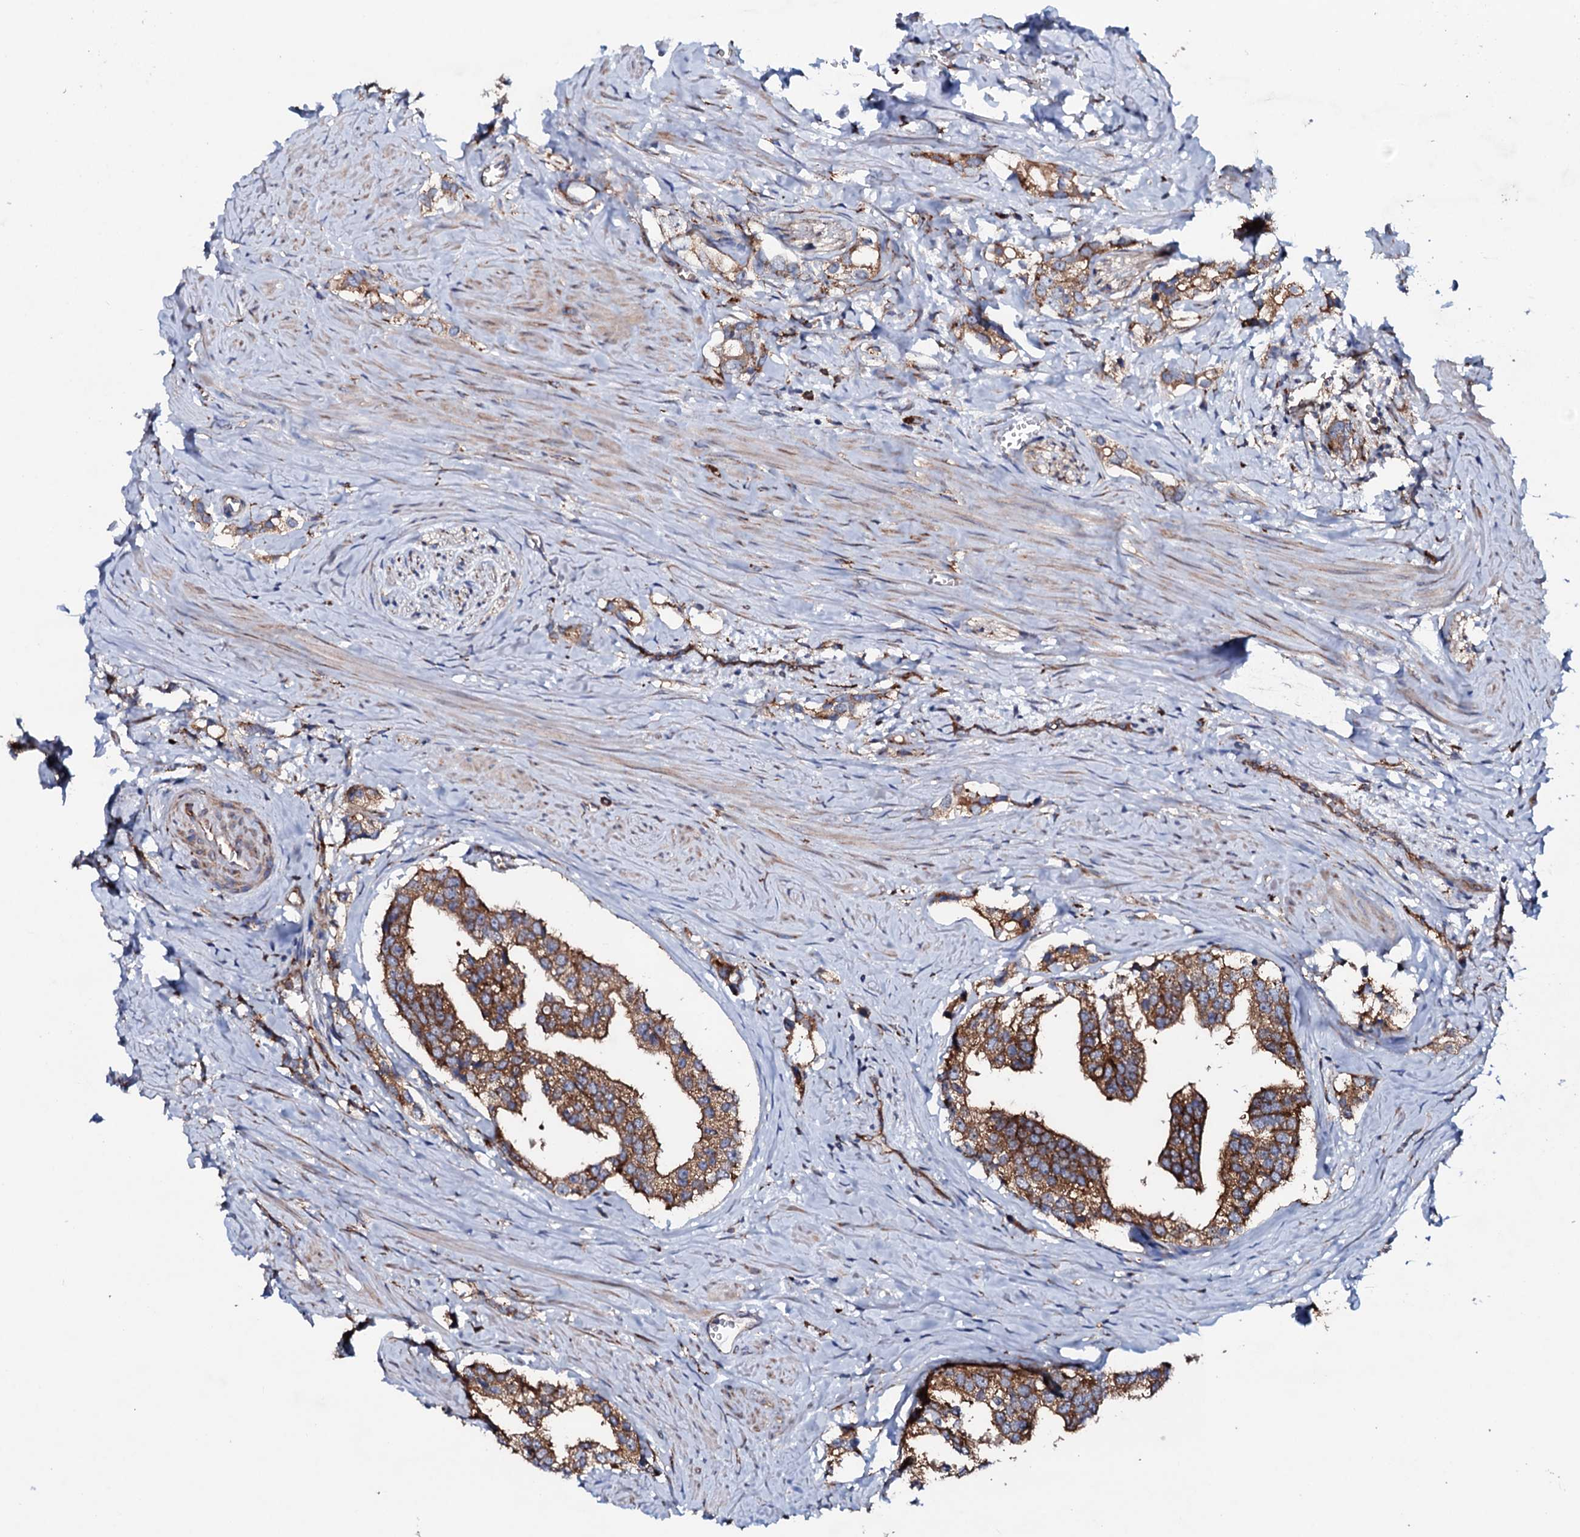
{"staining": {"intensity": "moderate", "quantity": ">75%", "location": "cytoplasmic/membranous"}, "tissue": "prostate cancer", "cell_type": "Tumor cells", "image_type": "cancer", "snomed": [{"axis": "morphology", "description": "Adenocarcinoma, High grade"}, {"axis": "topography", "description": "Prostate"}], "caption": "Tumor cells exhibit medium levels of moderate cytoplasmic/membranous expression in approximately >75% of cells in prostate cancer (adenocarcinoma (high-grade)).", "gene": "P2RX4", "patient": {"sex": "male", "age": 66}}